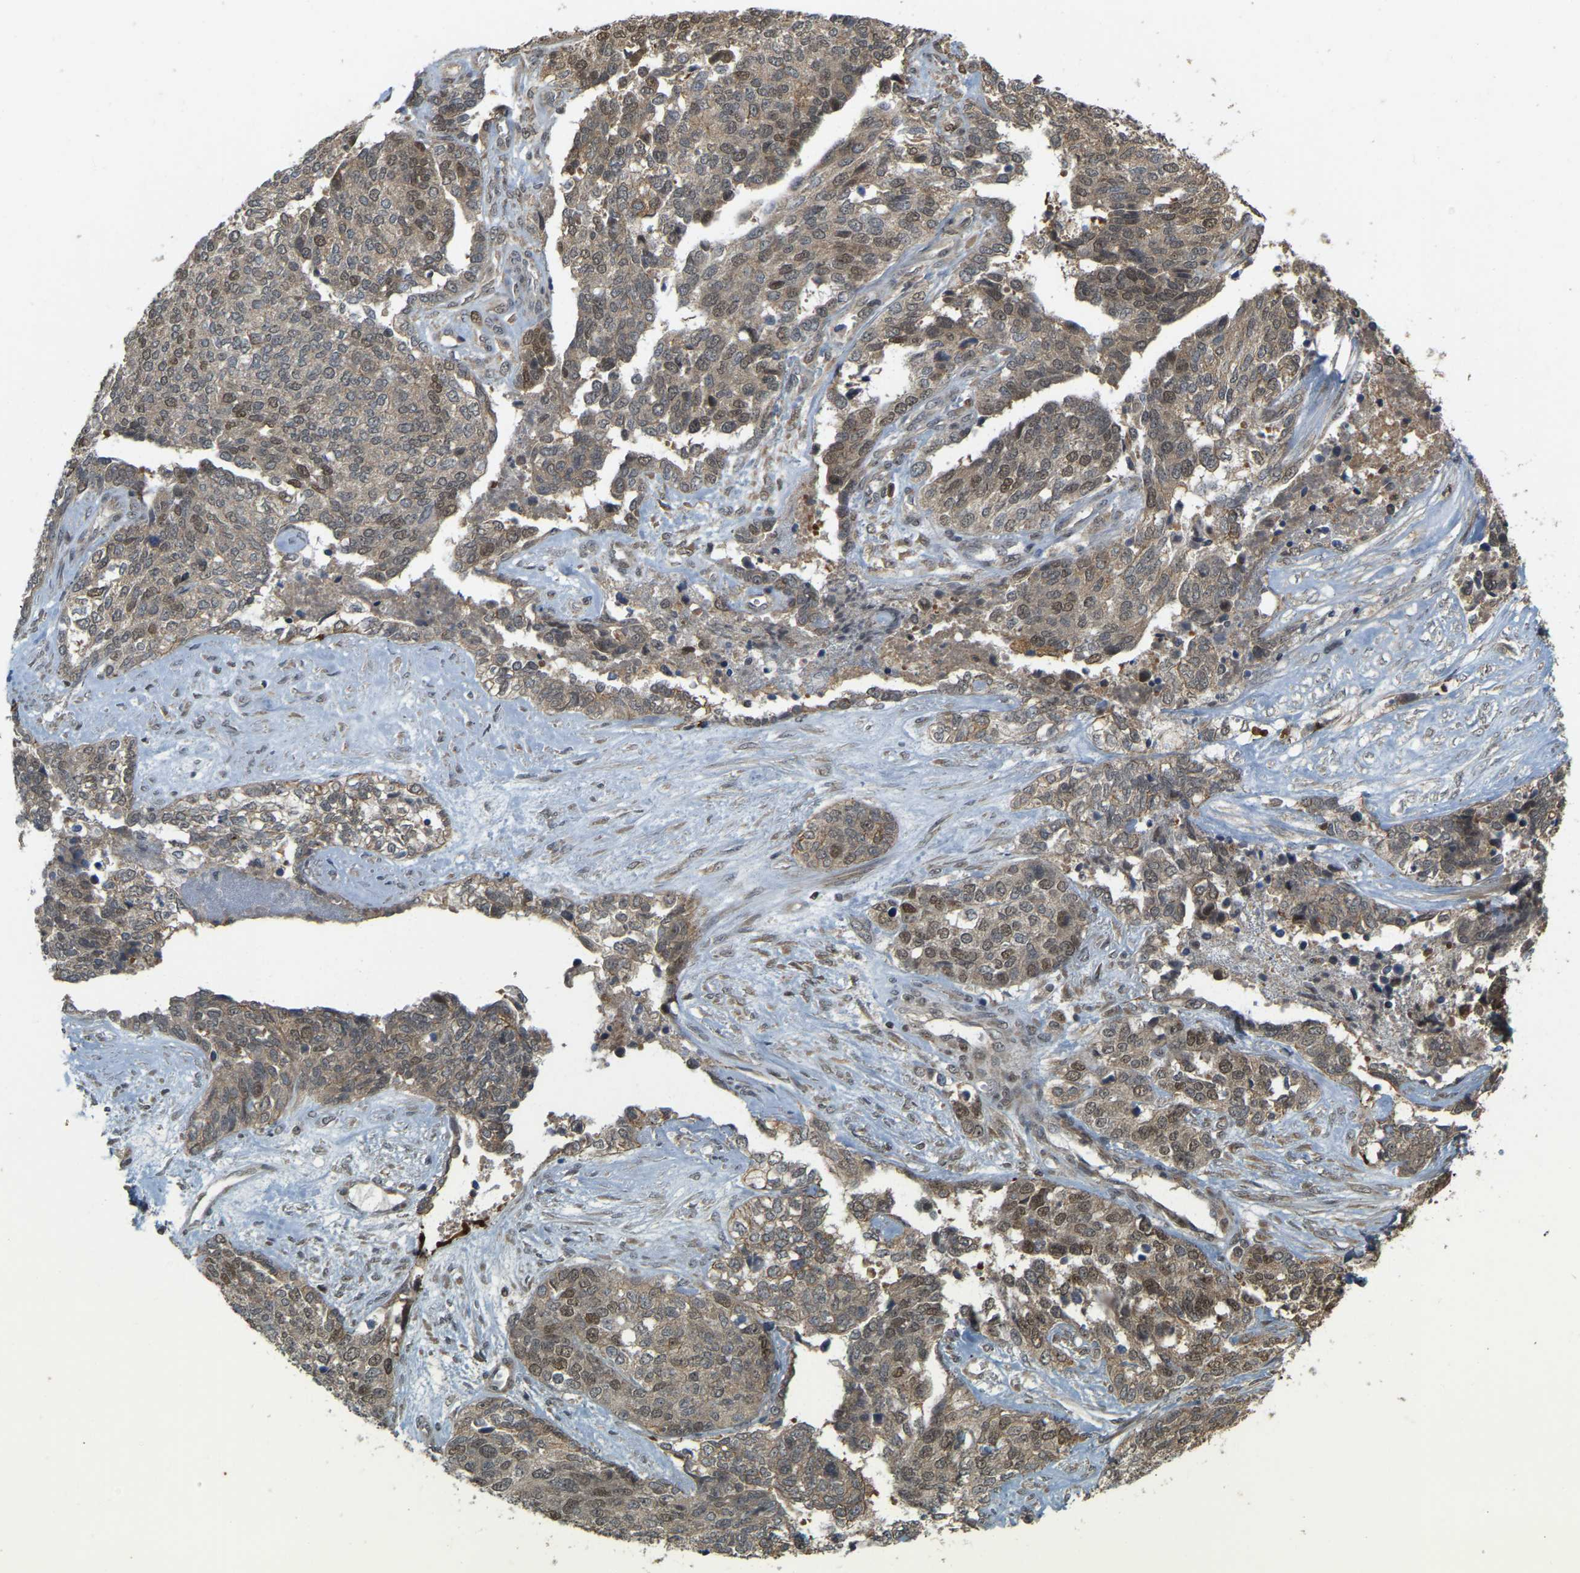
{"staining": {"intensity": "moderate", "quantity": "25%-75%", "location": "nuclear"}, "tissue": "ovarian cancer", "cell_type": "Tumor cells", "image_type": "cancer", "snomed": [{"axis": "morphology", "description": "Cystadenocarcinoma, serous, NOS"}, {"axis": "topography", "description": "Ovary"}], "caption": "Ovarian serous cystadenocarcinoma stained for a protein displays moderate nuclear positivity in tumor cells.", "gene": "BRF2", "patient": {"sex": "female", "age": 44}}